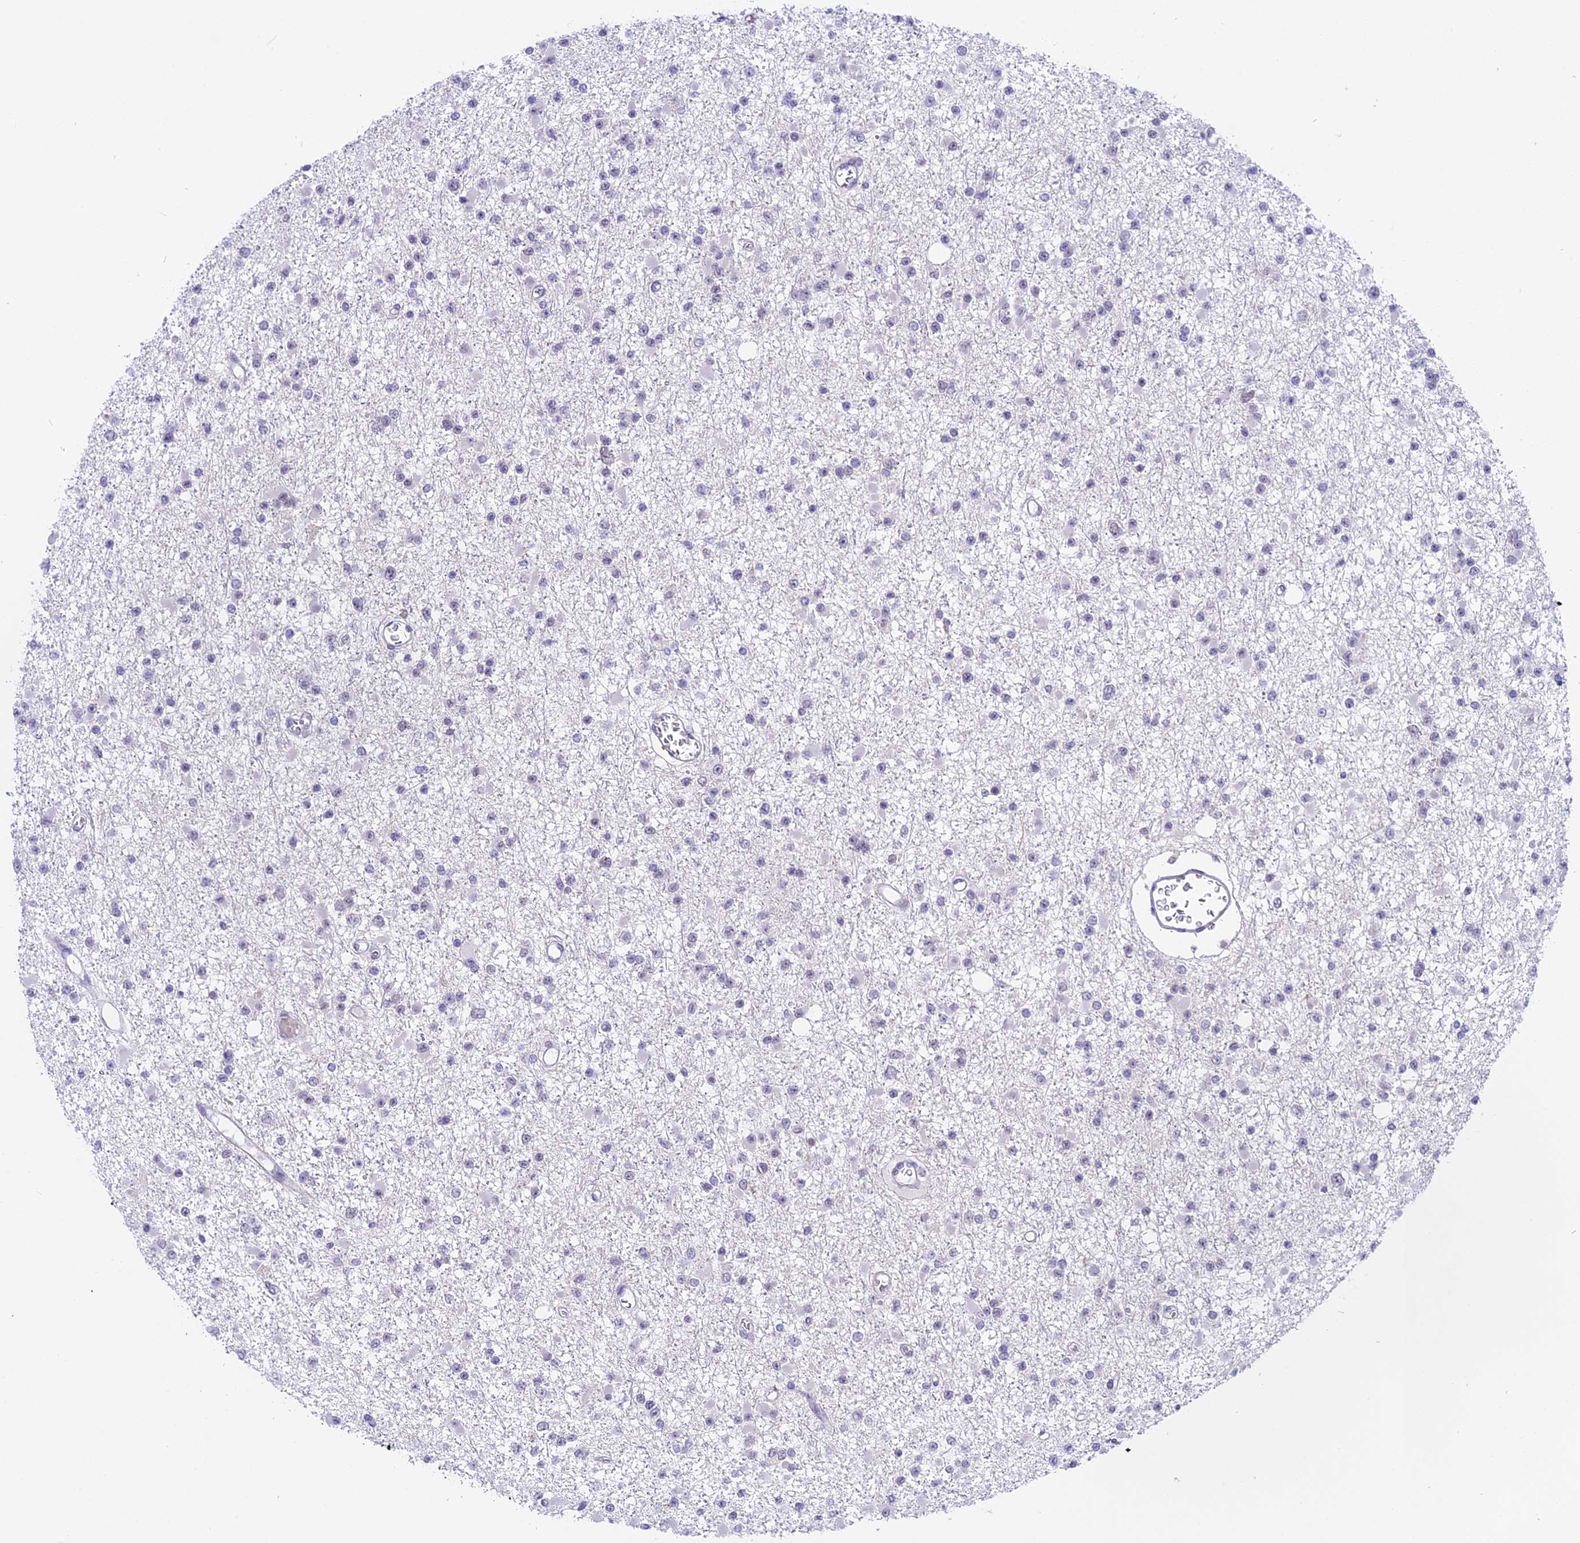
{"staining": {"intensity": "negative", "quantity": "none", "location": "none"}, "tissue": "glioma", "cell_type": "Tumor cells", "image_type": "cancer", "snomed": [{"axis": "morphology", "description": "Glioma, malignant, Low grade"}, {"axis": "topography", "description": "Brain"}], "caption": "The micrograph displays no significant positivity in tumor cells of glioma.", "gene": "TADA3", "patient": {"sex": "female", "age": 22}}